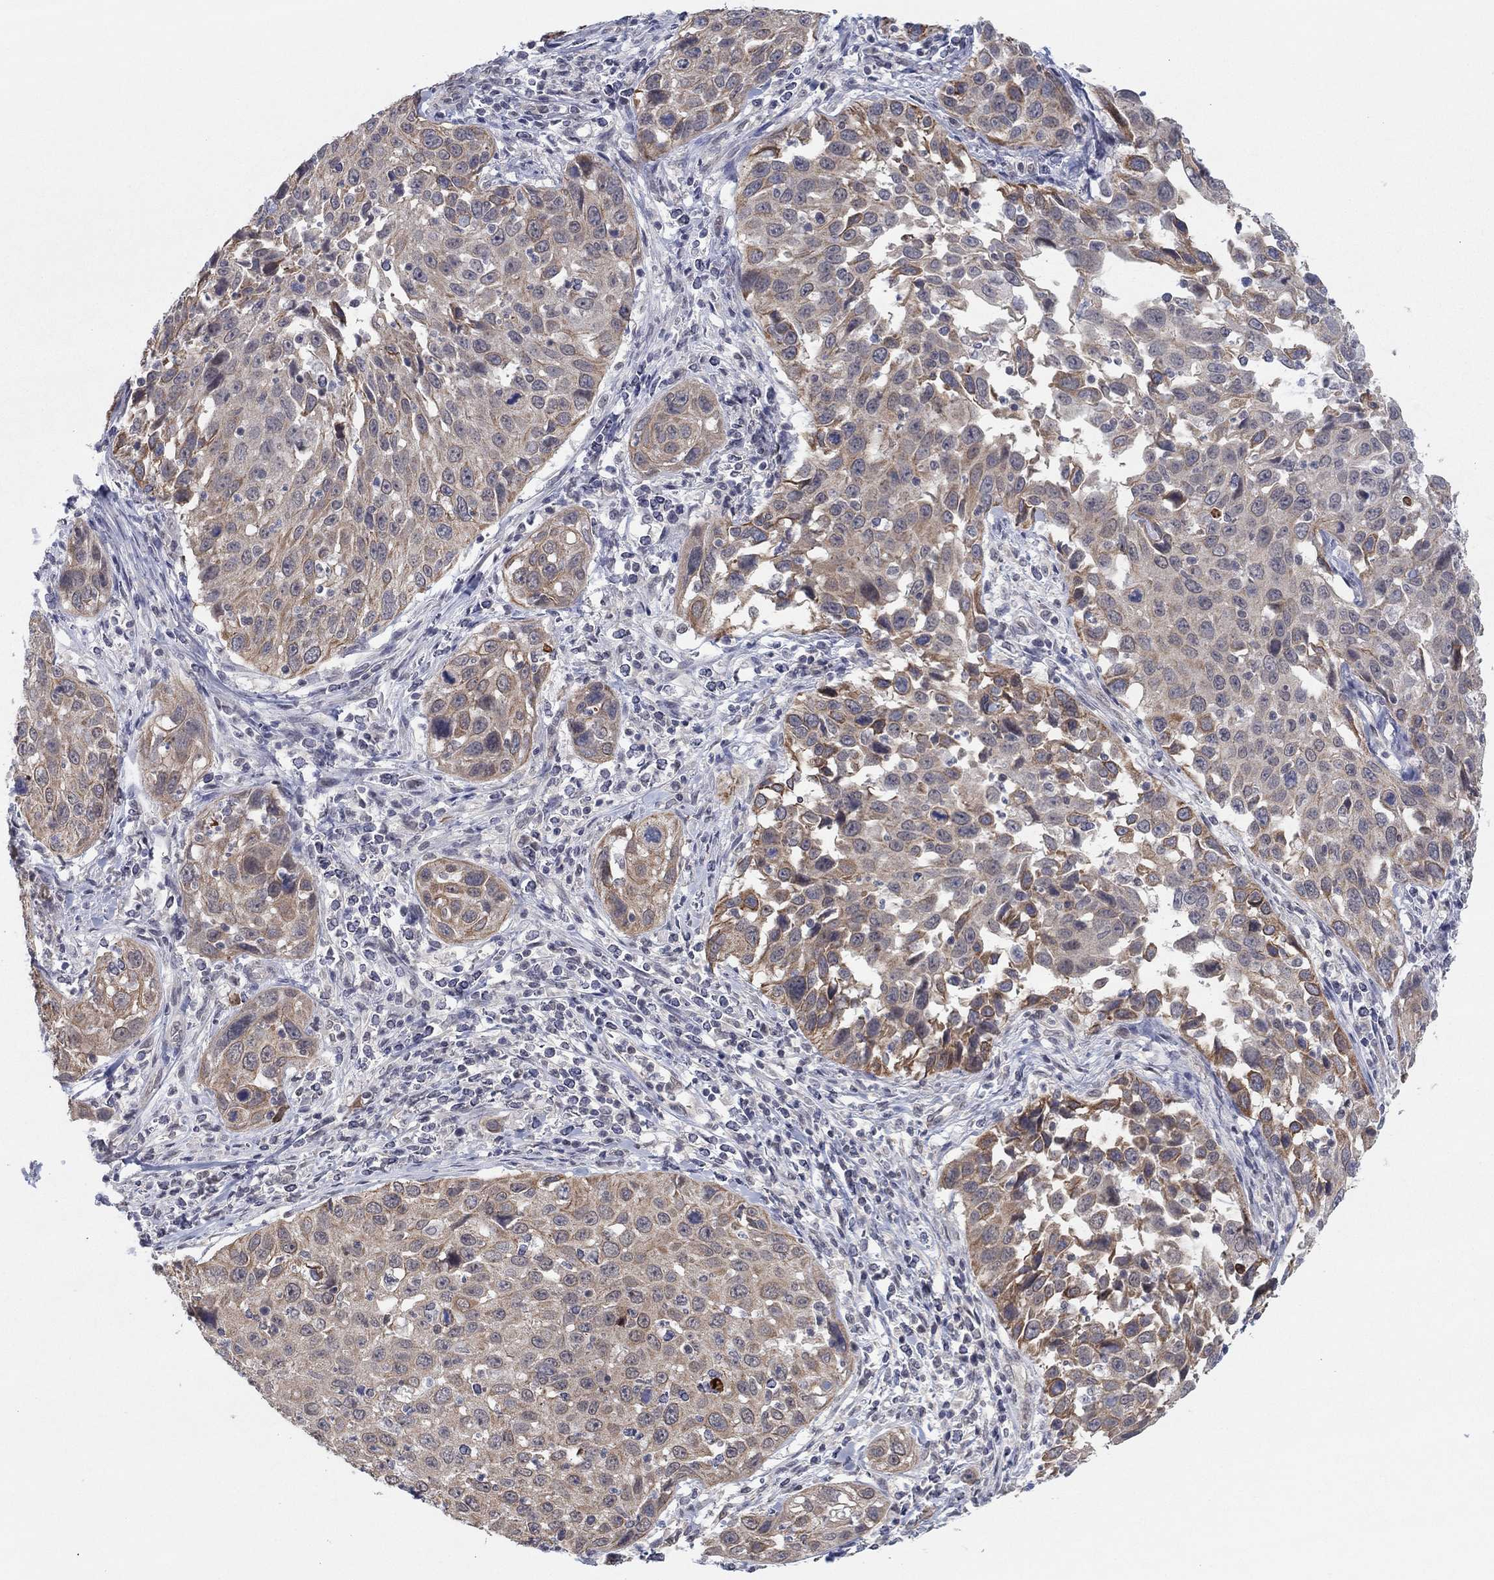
{"staining": {"intensity": "moderate", "quantity": "<25%", "location": "cytoplasmic/membranous"}, "tissue": "cervical cancer", "cell_type": "Tumor cells", "image_type": "cancer", "snomed": [{"axis": "morphology", "description": "Squamous cell carcinoma, NOS"}, {"axis": "topography", "description": "Cervix"}], "caption": "This is a histology image of IHC staining of cervical squamous cell carcinoma, which shows moderate positivity in the cytoplasmic/membranous of tumor cells.", "gene": "SLC22A2", "patient": {"sex": "female", "age": 26}}